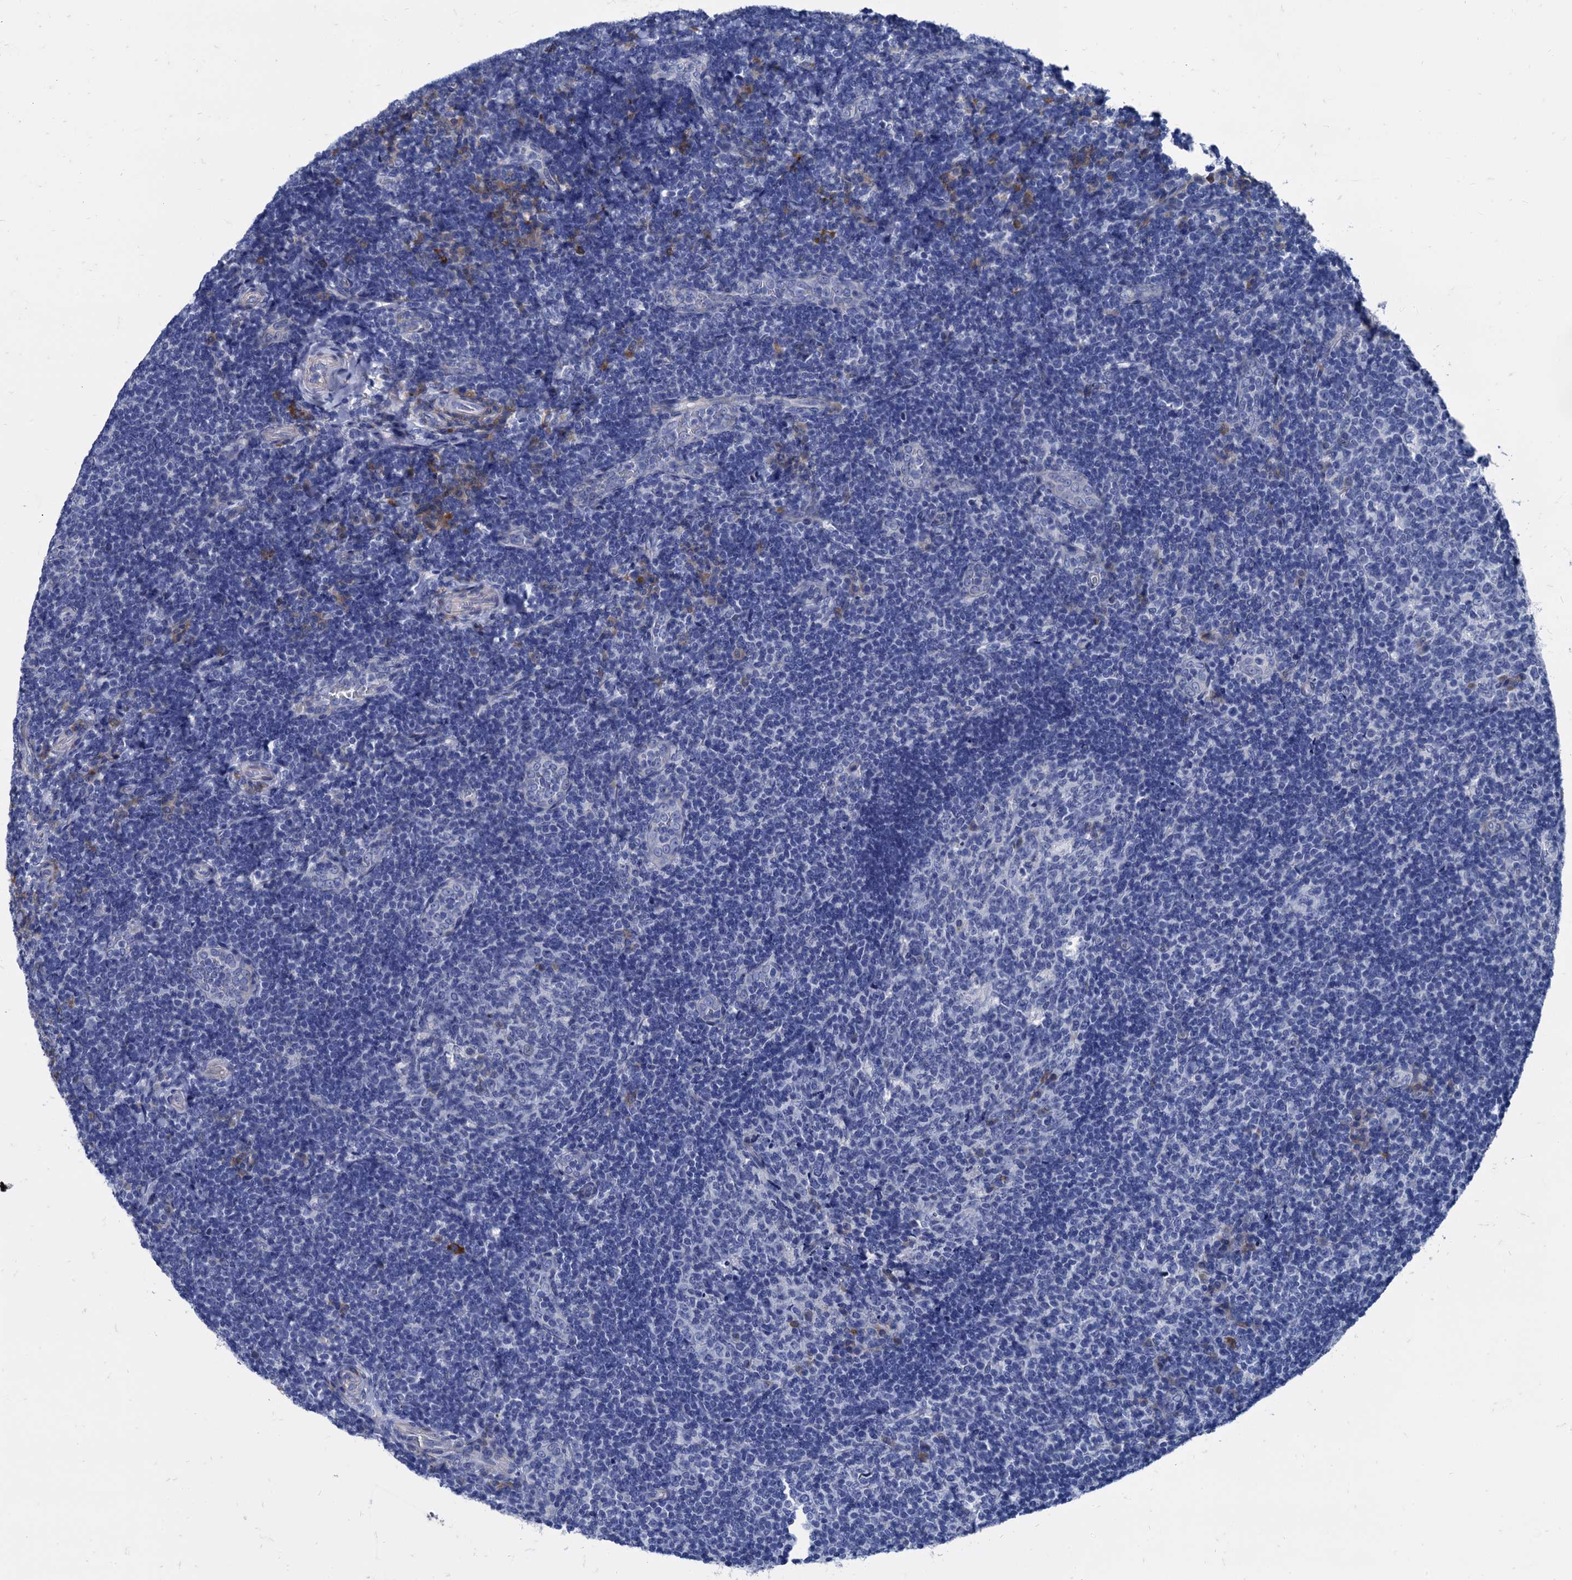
{"staining": {"intensity": "negative", "quantity": "none", "location": "none"}, "tissue": "tonsil", "cell_type": "Germinal center cells", "image_type": "normal", "snomed": [{"axis": "morphology", "description": "Normal tissue, NOS"}, {"axis": "topography", "description": "Tonsil"}], "caption": "Human tonsil stained for a protein using immunohistochemistry (IHC) demonstrates no staining in germinal center cells.", "gene": "FOXR2", "patient": {"sex": "male", "age": 17}}